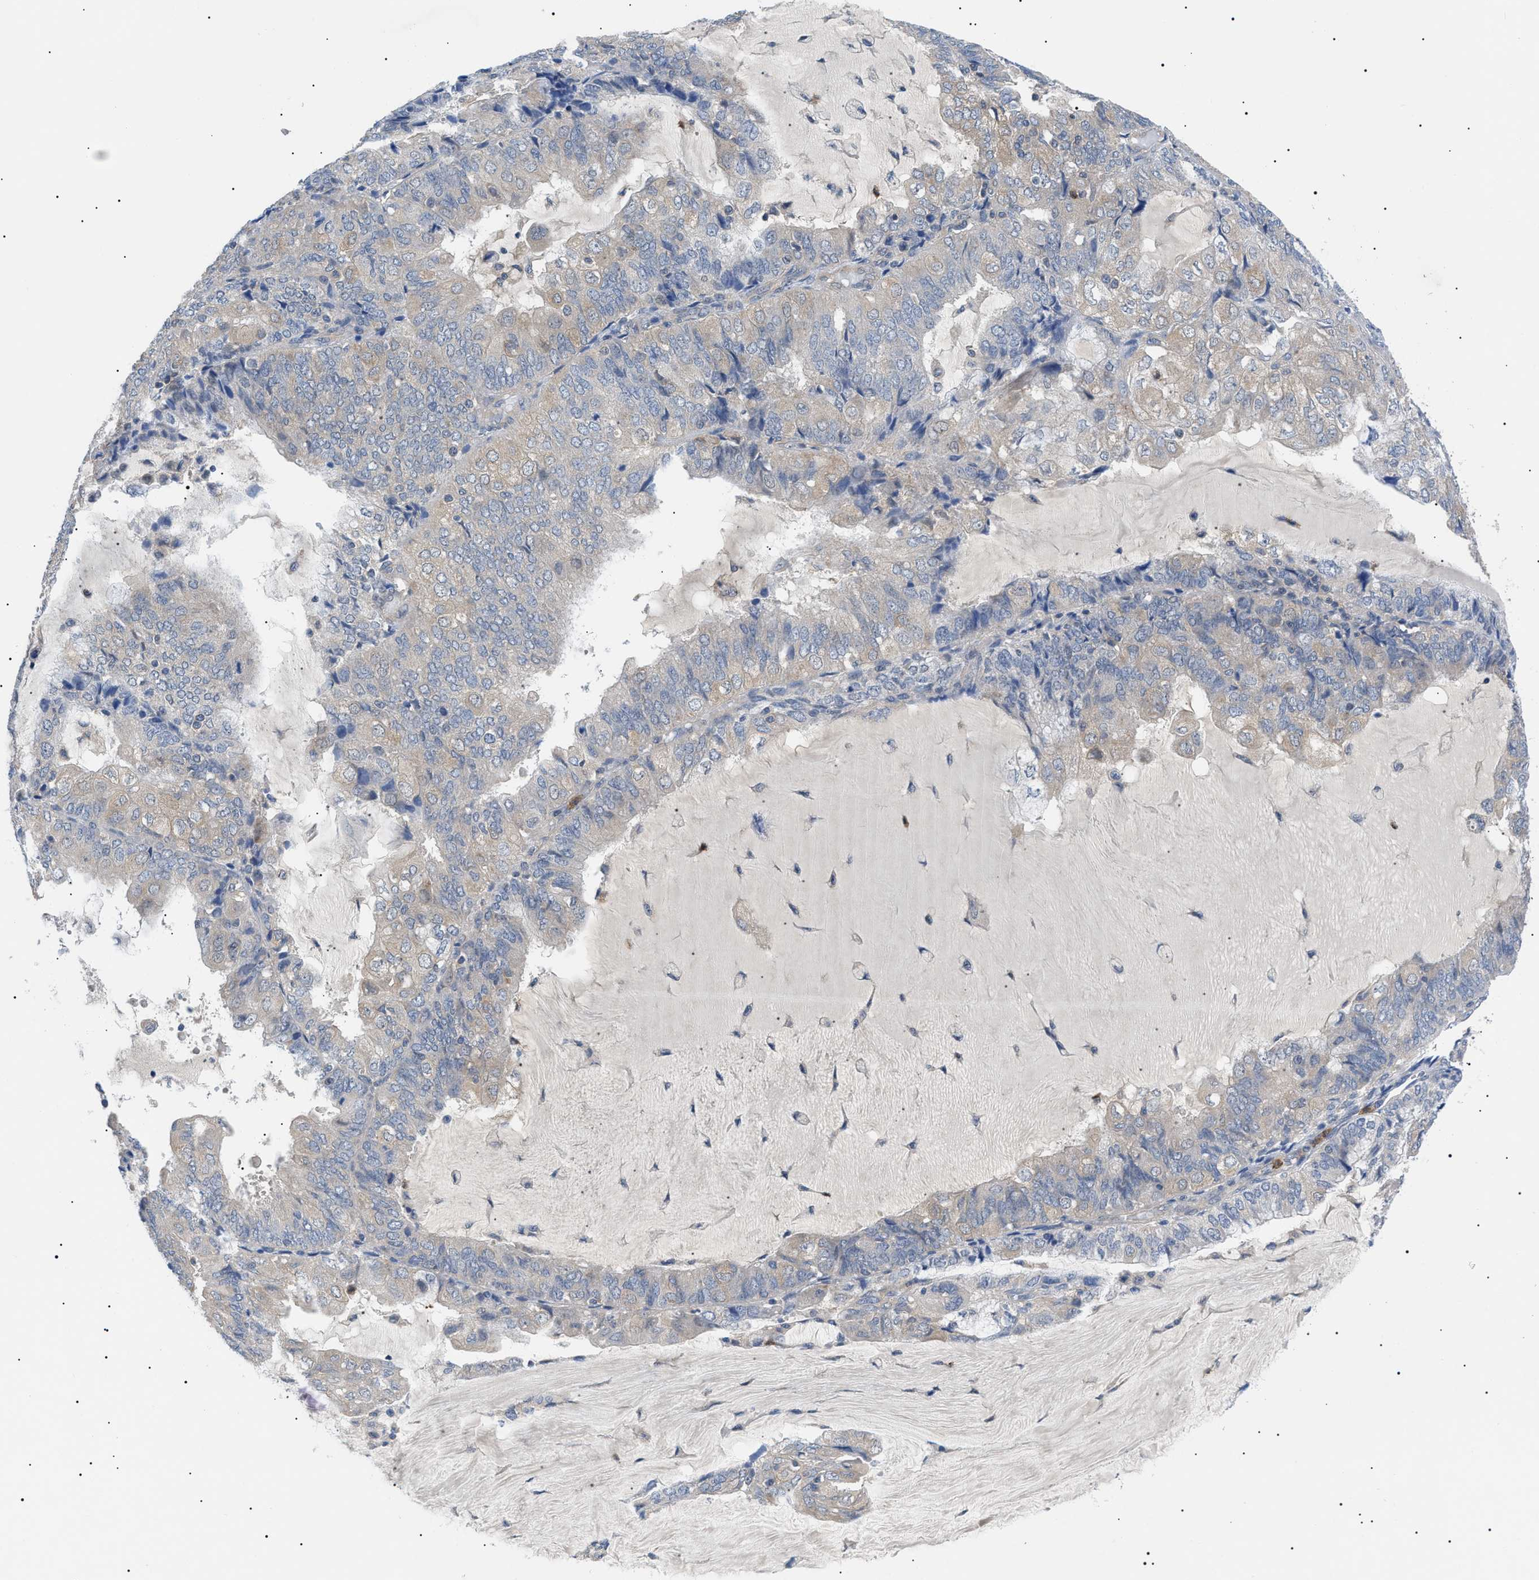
{"staining": {"intensity": "weak", "quantity": ">75%", "location": "cytoplasmic/membranous"}, "tissue": "endometrial cancer", "cell_type": "Tumor cells", "image_type": "cancer", "snomed": [{"axis": "morphology", "description": "Adenocarcinoma, NOS"}, {"axis": "topography", "description": "Endometrium"}], "caption": "About >75% of tumor cells in human endometrial adenocarcinoma display weak cytoplasmic/membranous protein positivity as visualized by brown immunohistochemical staining.", "gene": "RIPK1", "patient": {"sex": "female", "age": 81}}